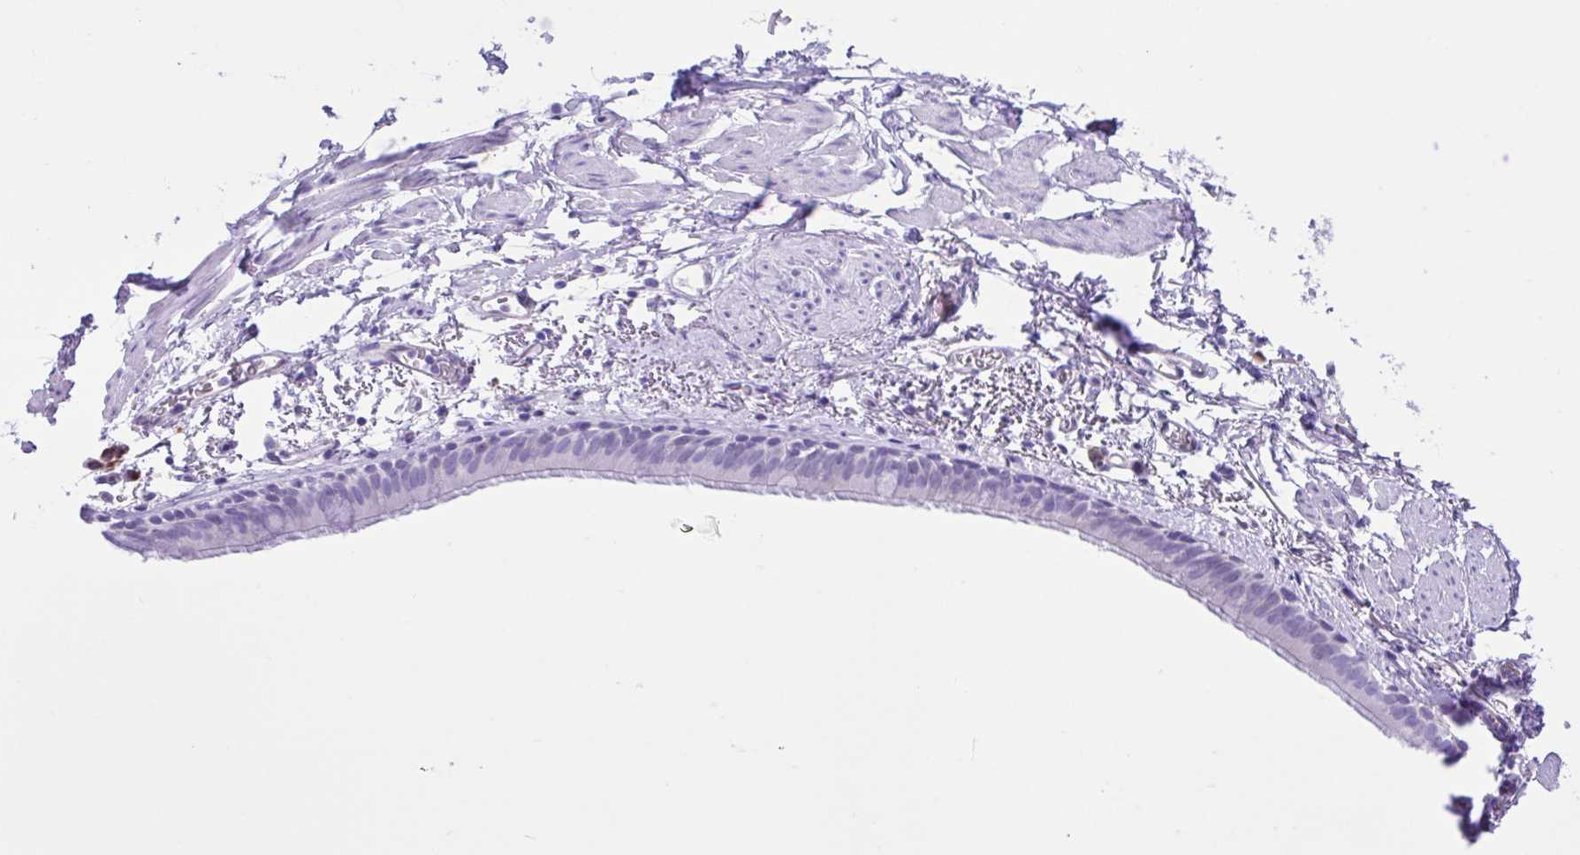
{"staining": {"intensity": "negative", "quantity": "none", "location": "none"}, "tissue": "bronchus", "cell_type": "Respiratory epithelial cells", "image_type": "normal", "snomed": [{"axis": "morphology", "description": "Normal tissue, NOS"}, {"axis": "topography", "description": "Bronchus"}], "caption": "This image is of unremarkable bronchus stained with IHC to label a protein in brown with the nuclei are counter-stained blue. There is no expression in respiratory epithelial cells. (Stains: DAB (3,3'-diaminobenzidine) IHC with hematoxylin counter stain, Microscopy: brightfield microscopy at high magnification).", "gene": "GPR17", "patient": {"sex": "male", "age": 67}}